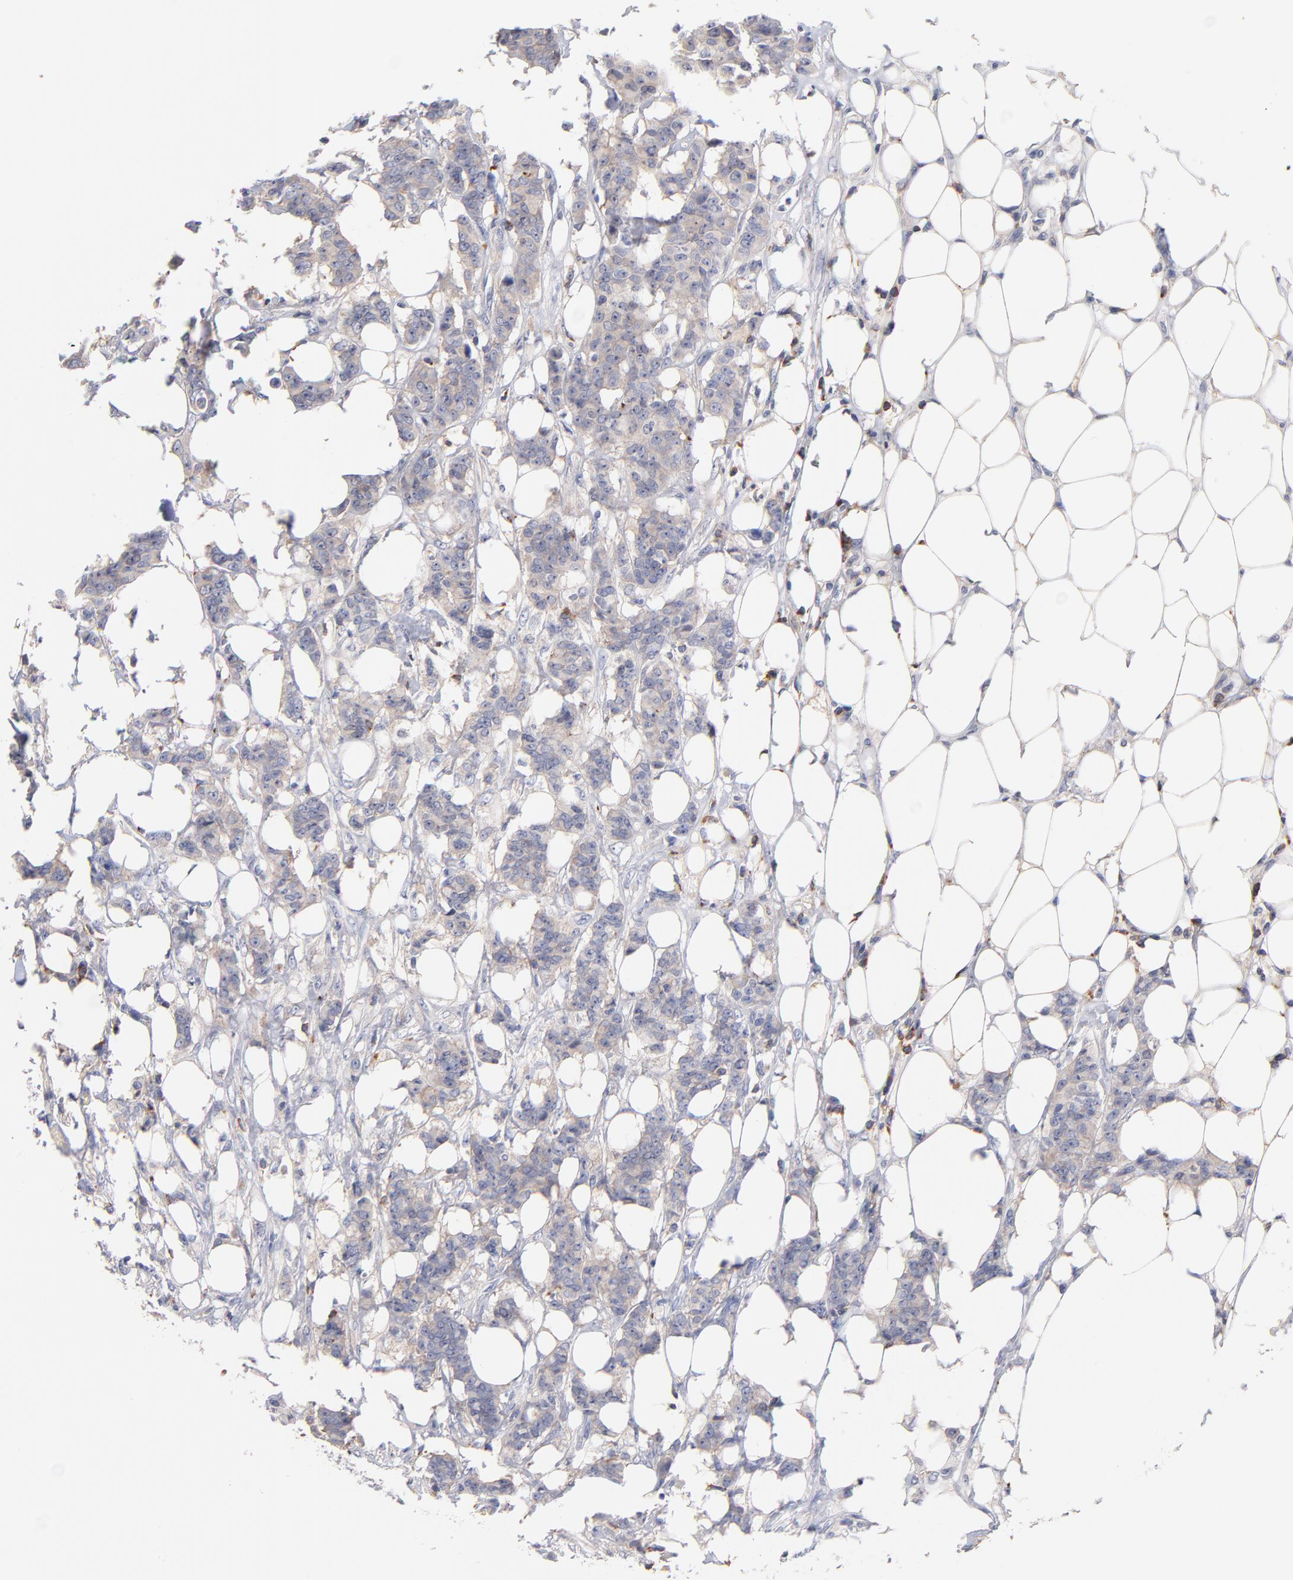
{"staining": {"intensity": "moderate", "quantity": ">75%", "location": "cytoplasmic/membranous"}, "tissue": "breast cancer", "cell_type": "Tumor cells", "image_type": "cancer", "snomed": [{"axis": "morphology", "description": "Duct carcinoma"}, {"axis": "topography", "description": "Breast"}], "caption": "A brown stain labels moderate cytoplasmic/membranous staining of a protein in human breast invasive ductal carcinoma tumor cells. Immunohistochemistry stains the protein of interest in brown and the nuclei are stained blue.", "gene": "KREMEN2", "patient": {"sex": "female", "age": 40}}